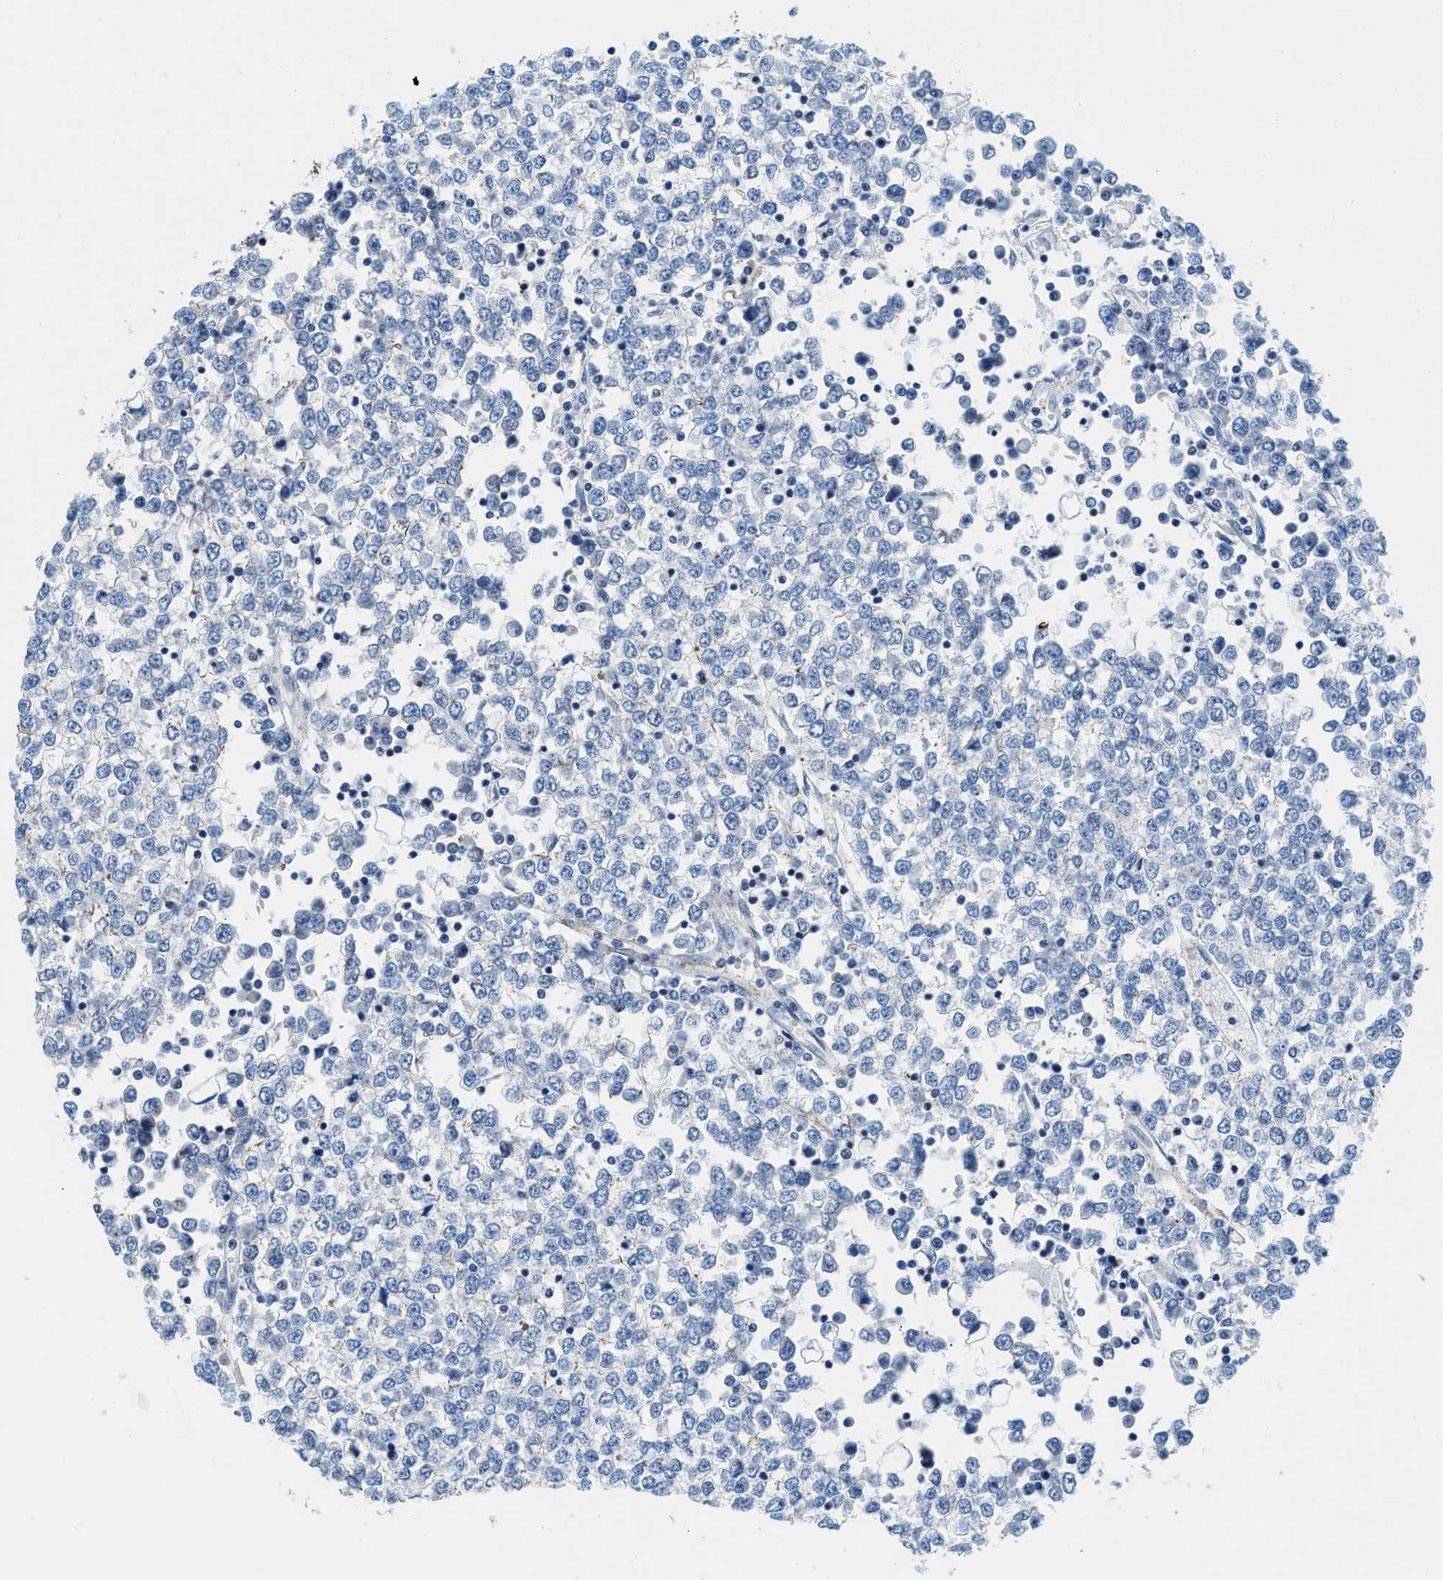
{"staining": {"intensity": "negative", "quantity": "none", "location": "none"}, "tissue": "testis cancer", "cell_type": "Tumor cells", "image_type": "cancer", "snomed": [{"axis": "morphology", "description": "Seminoma, NOS"}, {"axis": "topography", "description": "Testis"}], "caption": "A high-resolution histopathology image shows immunohistochemistry (IHC) staining of seminoma (testis), which shows no significant positivity in tumor cells.", "gene": "CUTA", "patient": {"sex": "male", "age": 65}}